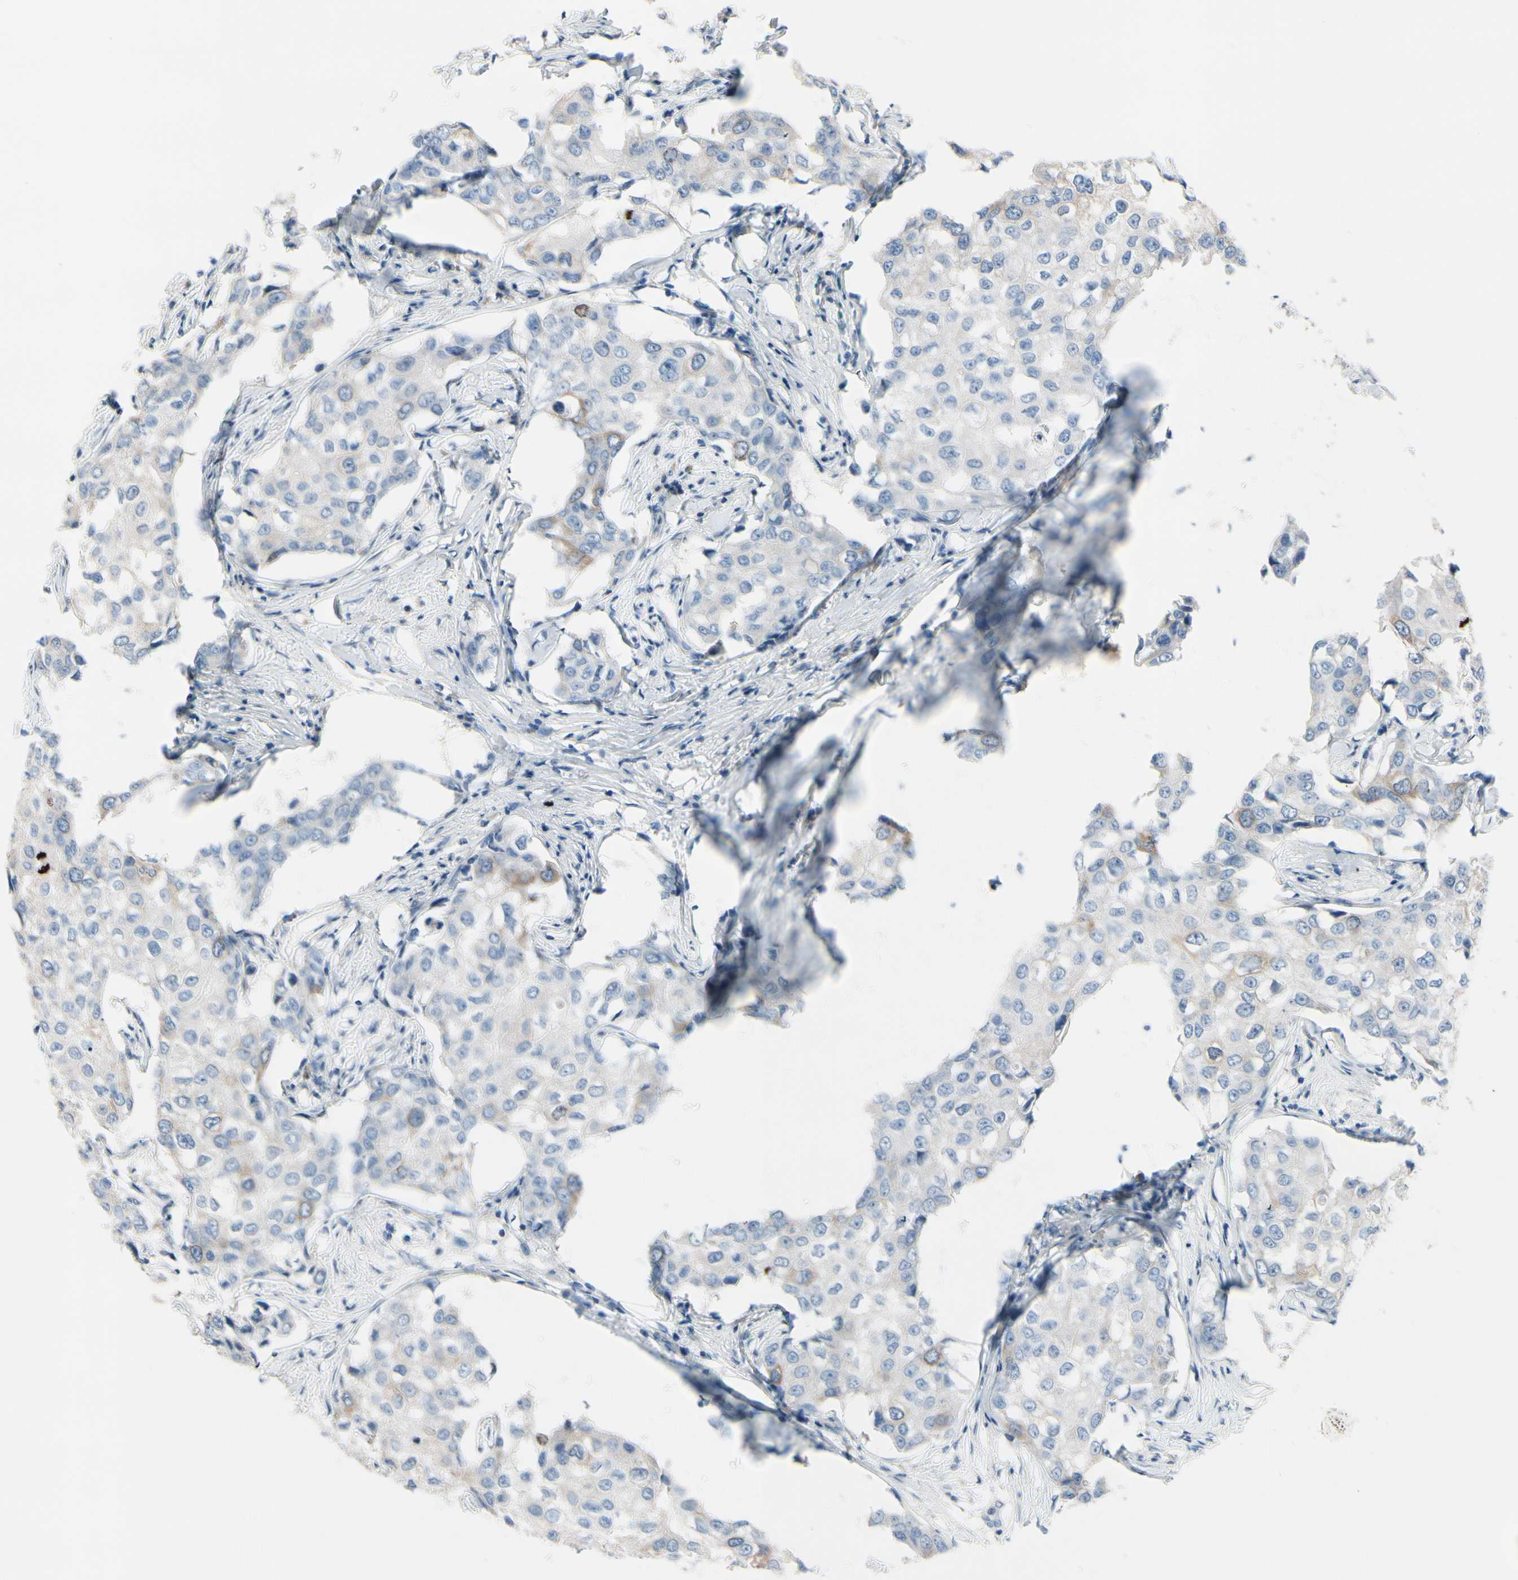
{"staining": {"intensity": "moderate", "quantity": "<25%", "location": "cytoplasmic/membranous"}, "tissue": "breast cancer", "cell_type": "Tumor cells", "image_type": "cancer", "snomed": [{"axis": "morphology", "description": "Duct carcinoma"}, {"axis": "topography", "description": "Breast"}], "caption": "Immunohistochemistry staining of breast cancer, which demonstrates low levels of moderate cytoplasmic/membranous expression in approximately <25% of tumor cells indicating moderate cytoplasmic/membranous protein staining. The staining was performed using DAB (brown) for protein detection and nuclei were counterstained in hematoxylin (blue).", "gene": "CKAP2", "patient": {"sex": "female", "age": 27}}